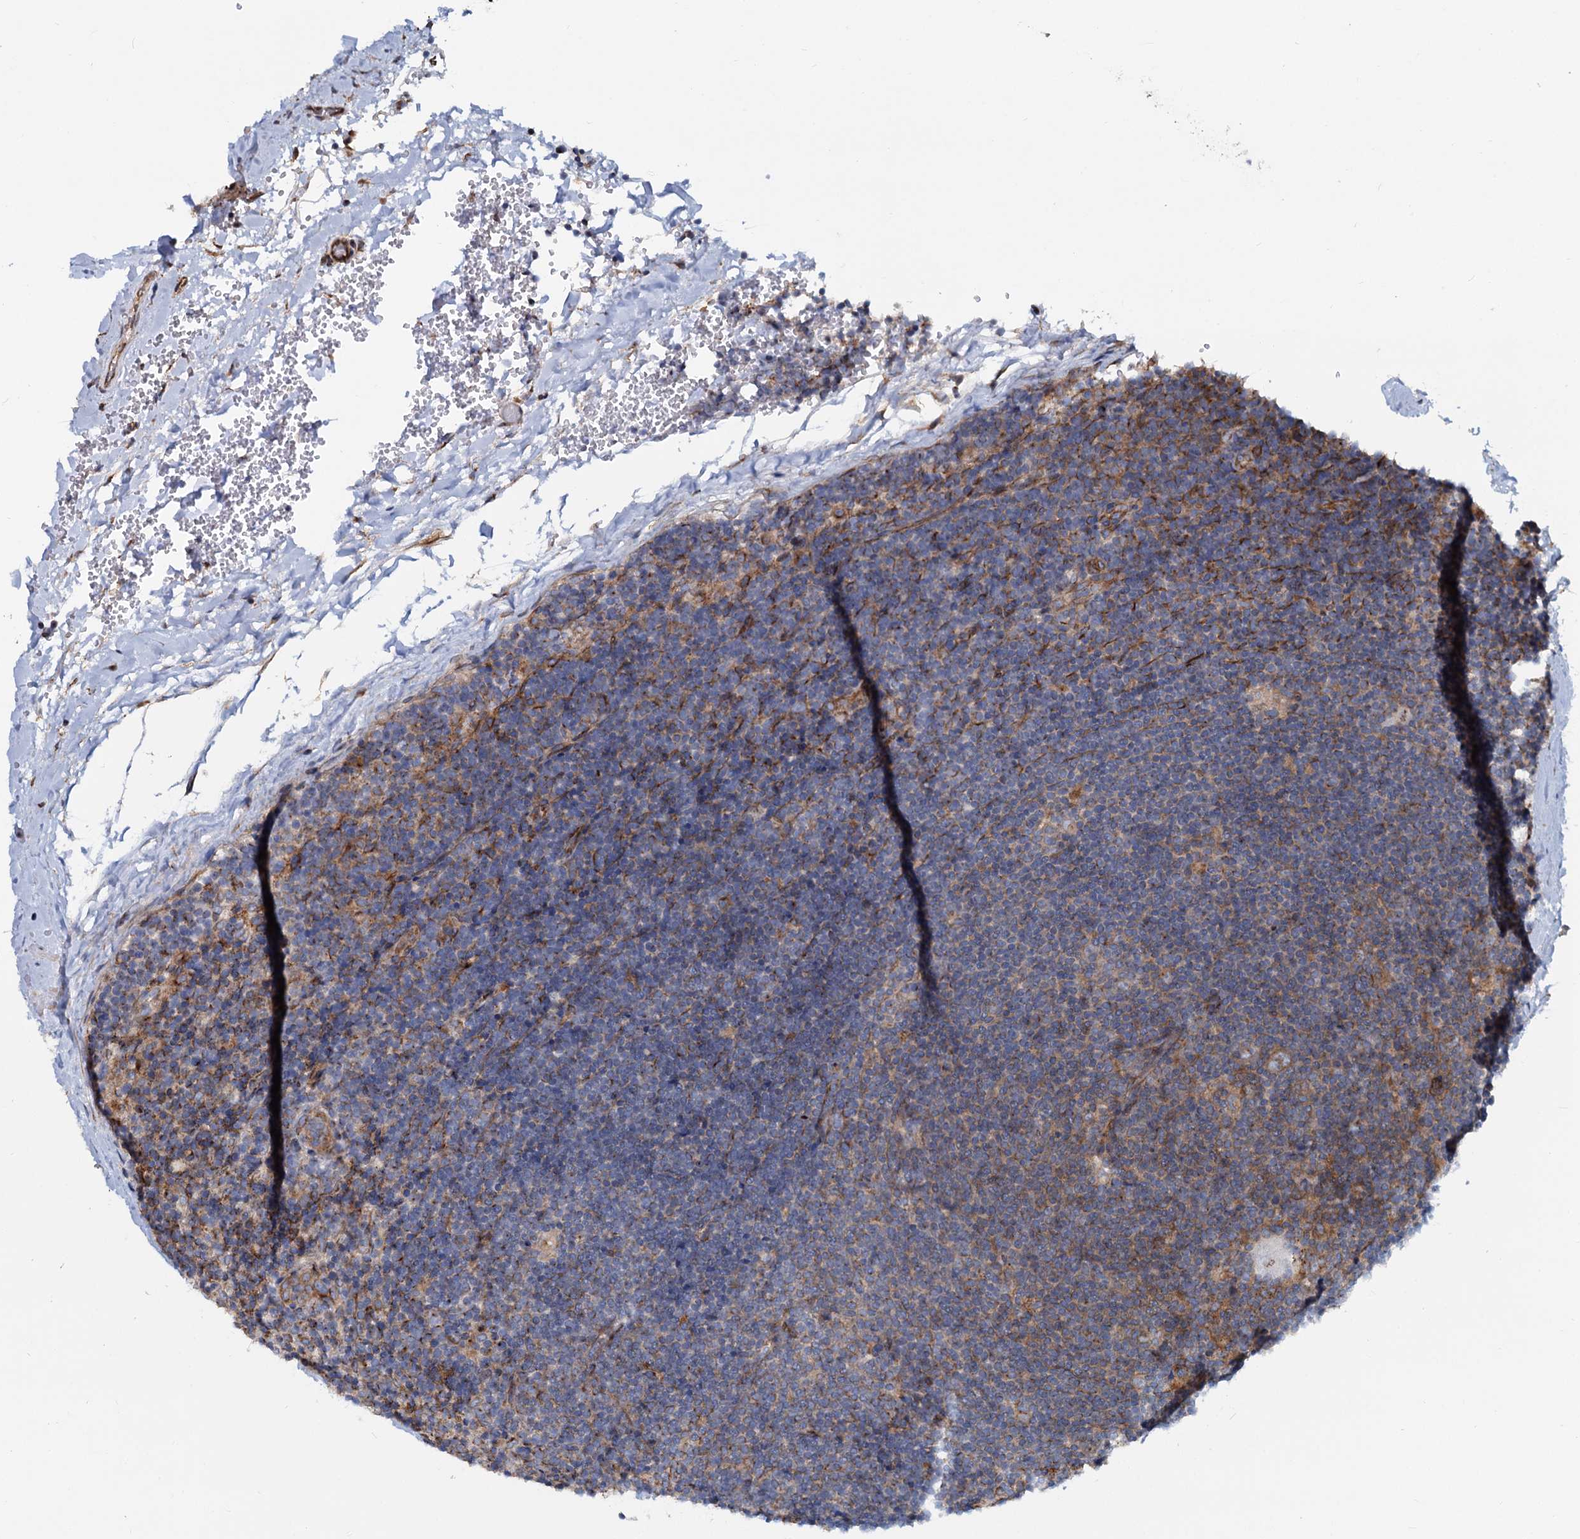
{"staining": {"intensity": "negative", "quantity": "none", "location": "none"}, "tissue": "lymphoma", "cell_type": "Tumor cells", "image_type": "cancer", "snomed": [{"axis": "morphology", "description": "Hodgkin's disease, NOS"}, {"axis": "topography", "description": "Lymph node"}], "caption": "Immunohistochemistry (IHC) histopathology image of neoplastic tissue: lymphoma stained with DAB shows no significant protein positivity in tumor cells.", "gene": "PSEN1", "patient": {"sex": "female", "age": 57}}